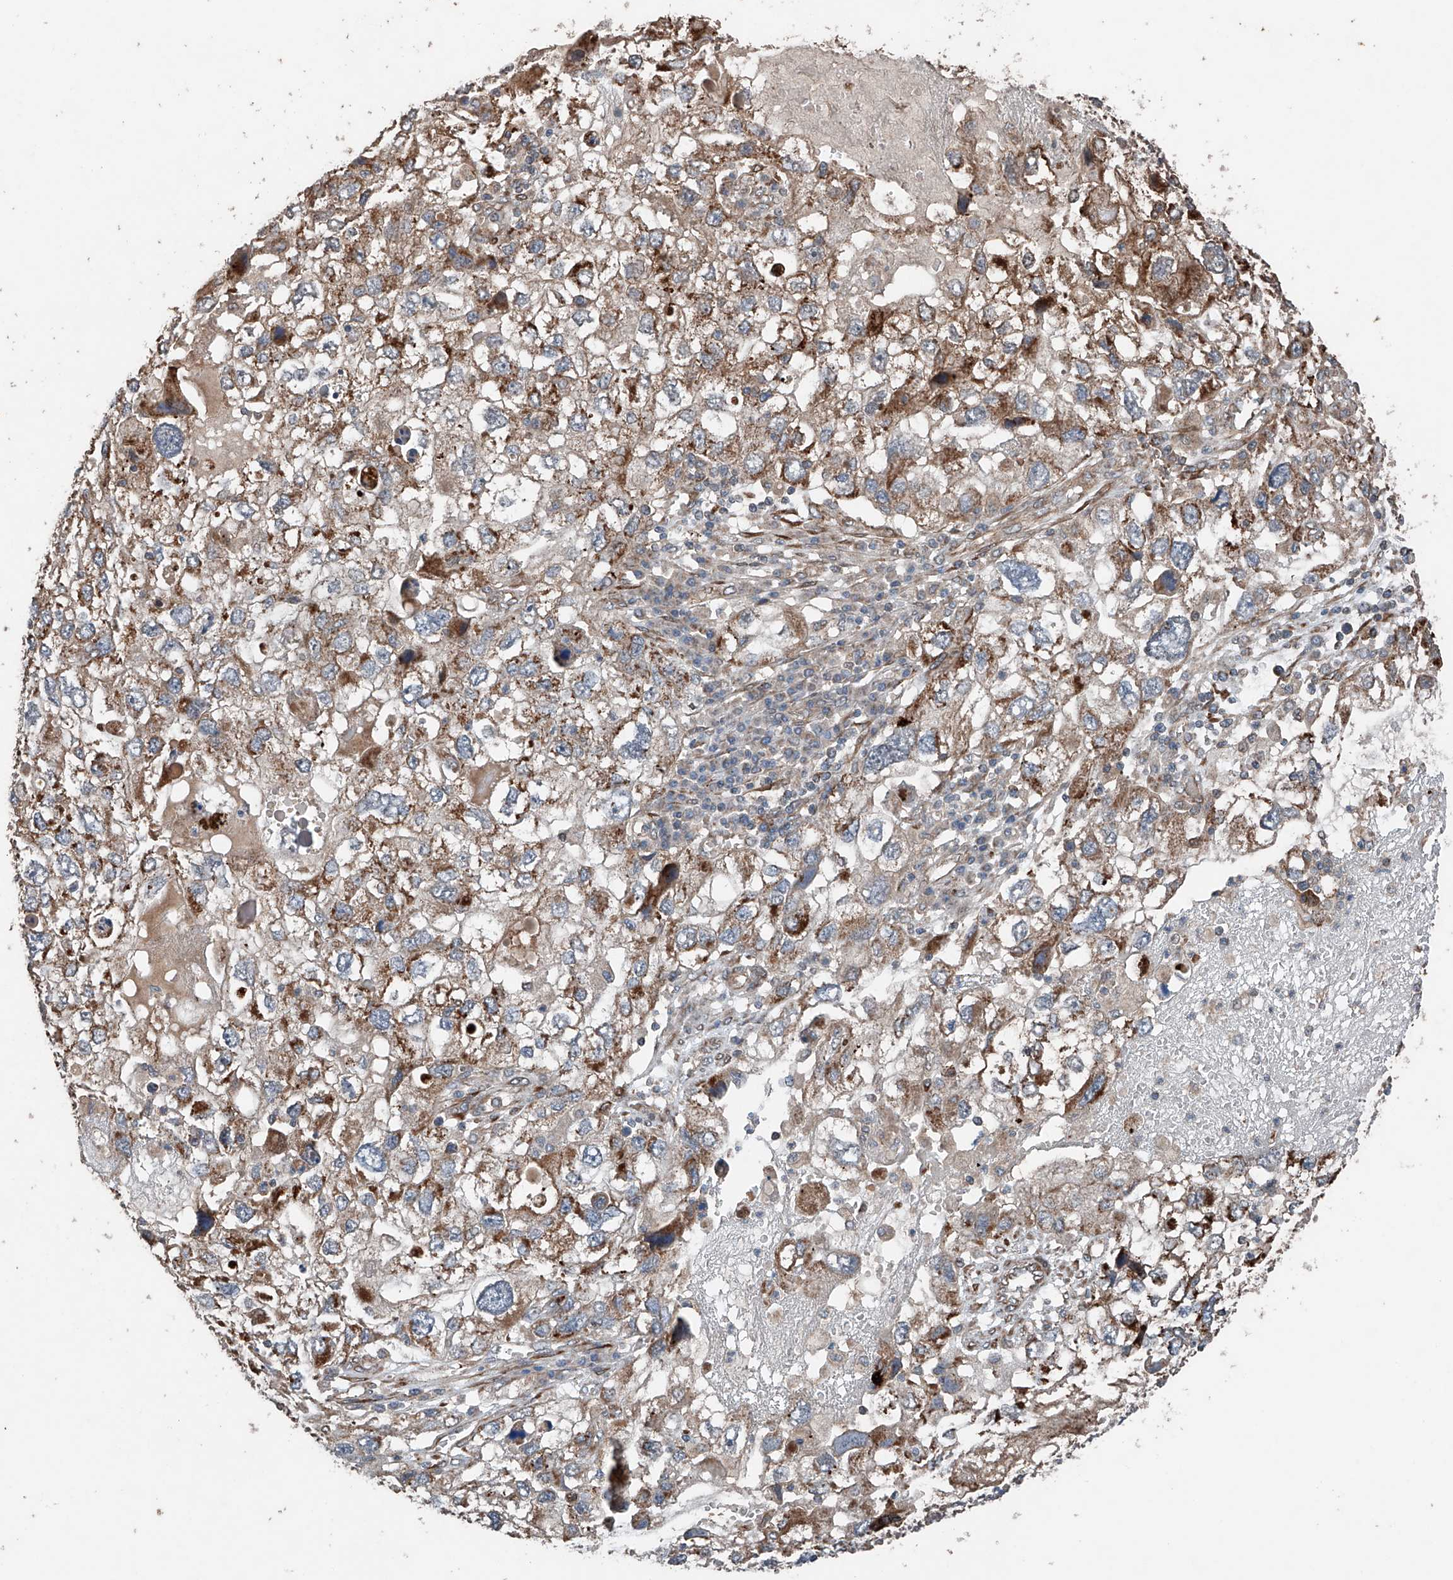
{"staining": {"intensity": "moderate", "quantity": ">75%", "location": "cytoplasmic/membranous"}, "tissue": "endometrial cancer", "cell_type": "Tumor cells", "image_type": "cancer", "snomed": [{"axis": "morphology", "description": "Adenocarcinoma, NOS"}, {"axis": "topography", "description": "Endometrium"}], "caption": "Approximately >75% of tumor cells in human endometrial cancer exhibit moderate cytoplasmic/membranous protein positivity as visualized by brown immunohistochemical staining.", "gene": "AP4B1", "patient": {"sex": "female", "age": 49}}